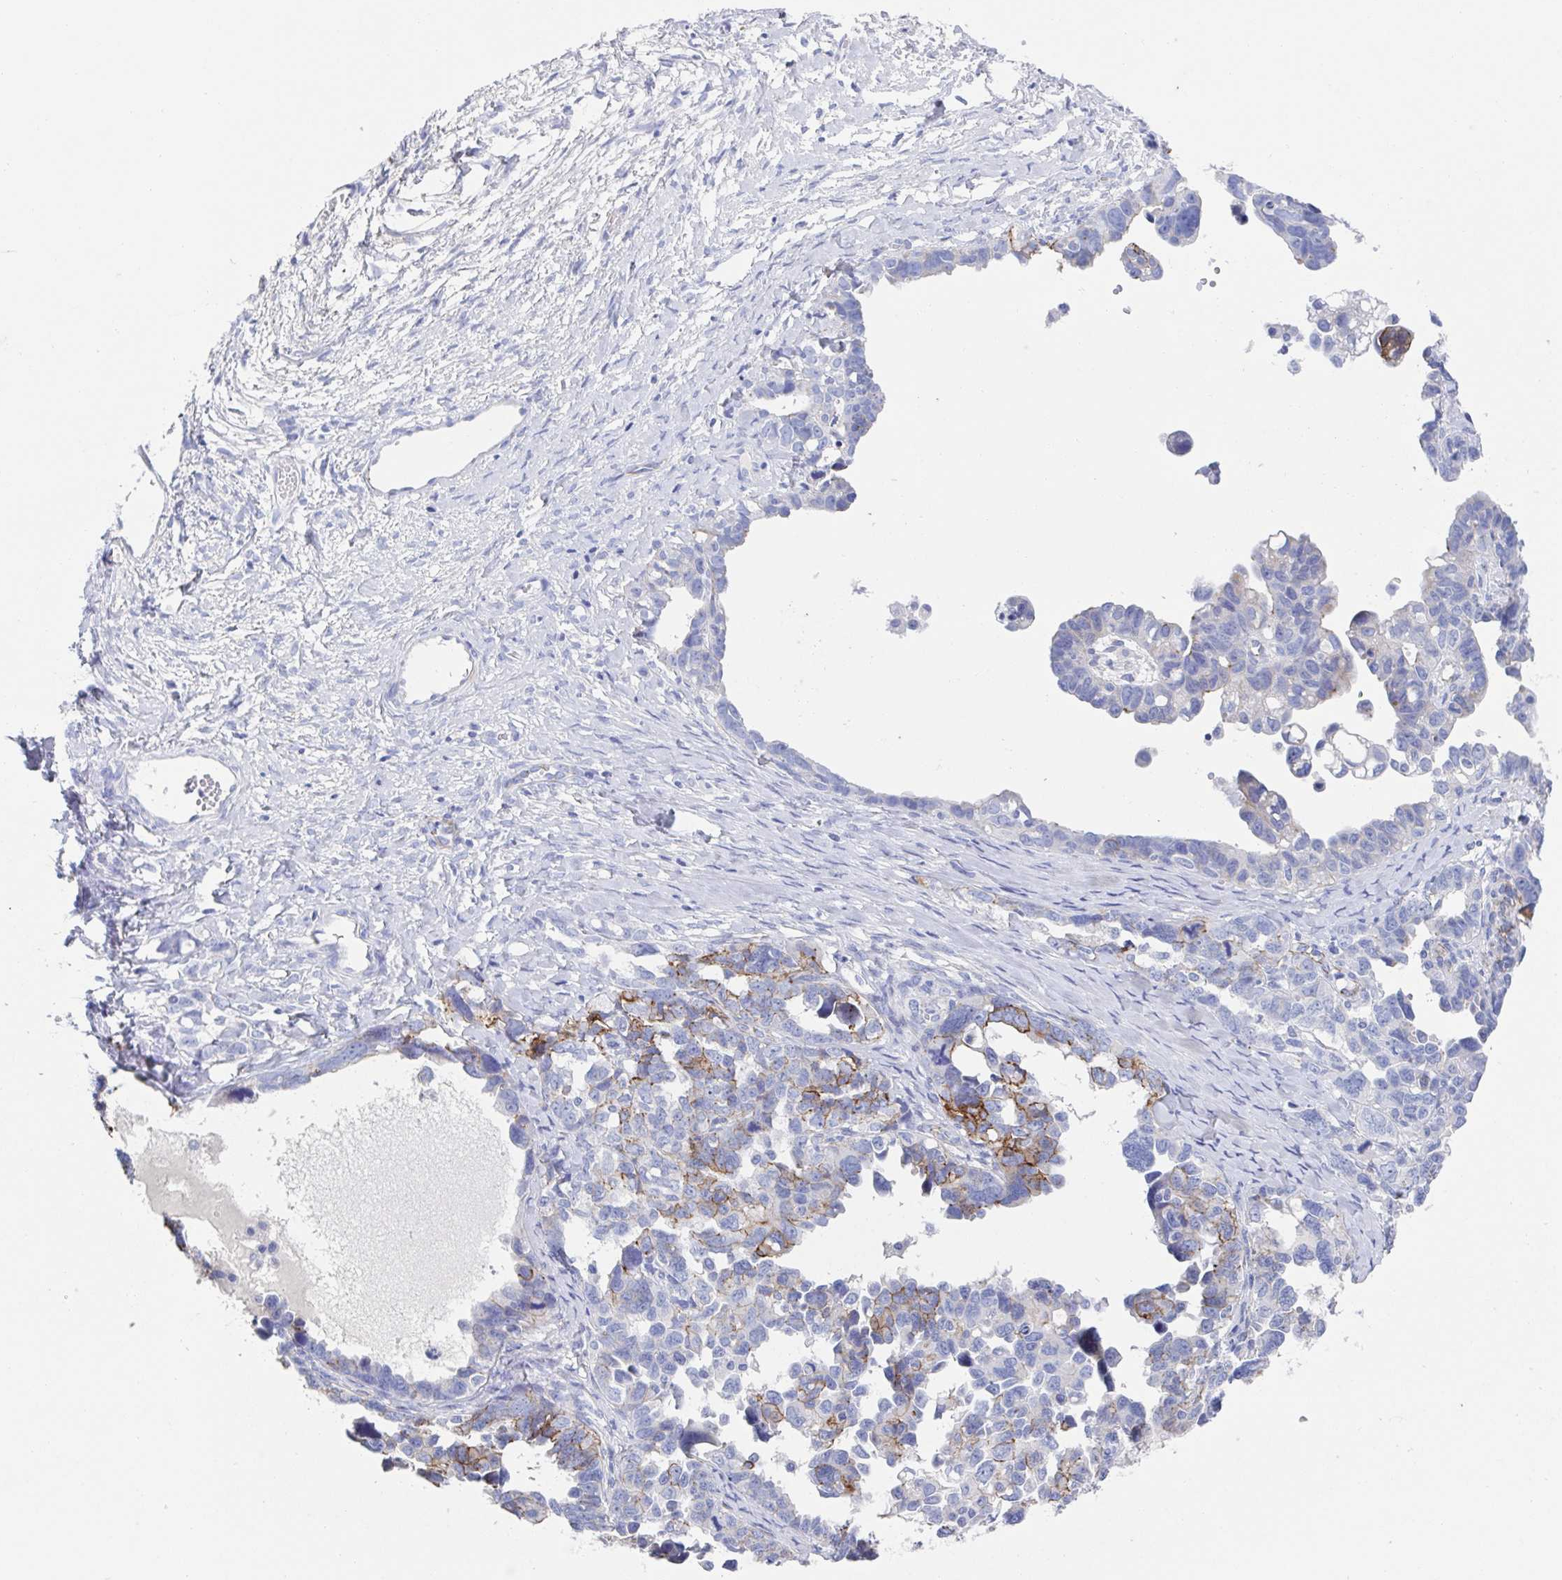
{"staining": {"intensity": "moderate", "quantity": "<25%", "location": "cytoplasmic/membranous"}, "tissue": "ovarian cancer", "cell_type": "Tumor cells", "image_type": "cancer", "snomed": [{"axis": "morphology", "description": "Cystadenocarcinoma, serous, NOS"}, {"axis": "topography", "description": "Ovary"}], "caption": "Immunohistochemistry micrograph of ovarian cancer (serous cystadenocarcinoma) stained for a protein (brown), which displays low levels of moderate cytoplasmic/membranous expression in approximately <25% of tumor cells.", "gene": "CDH2", "patient": {"sex": "female", "age": 69}}